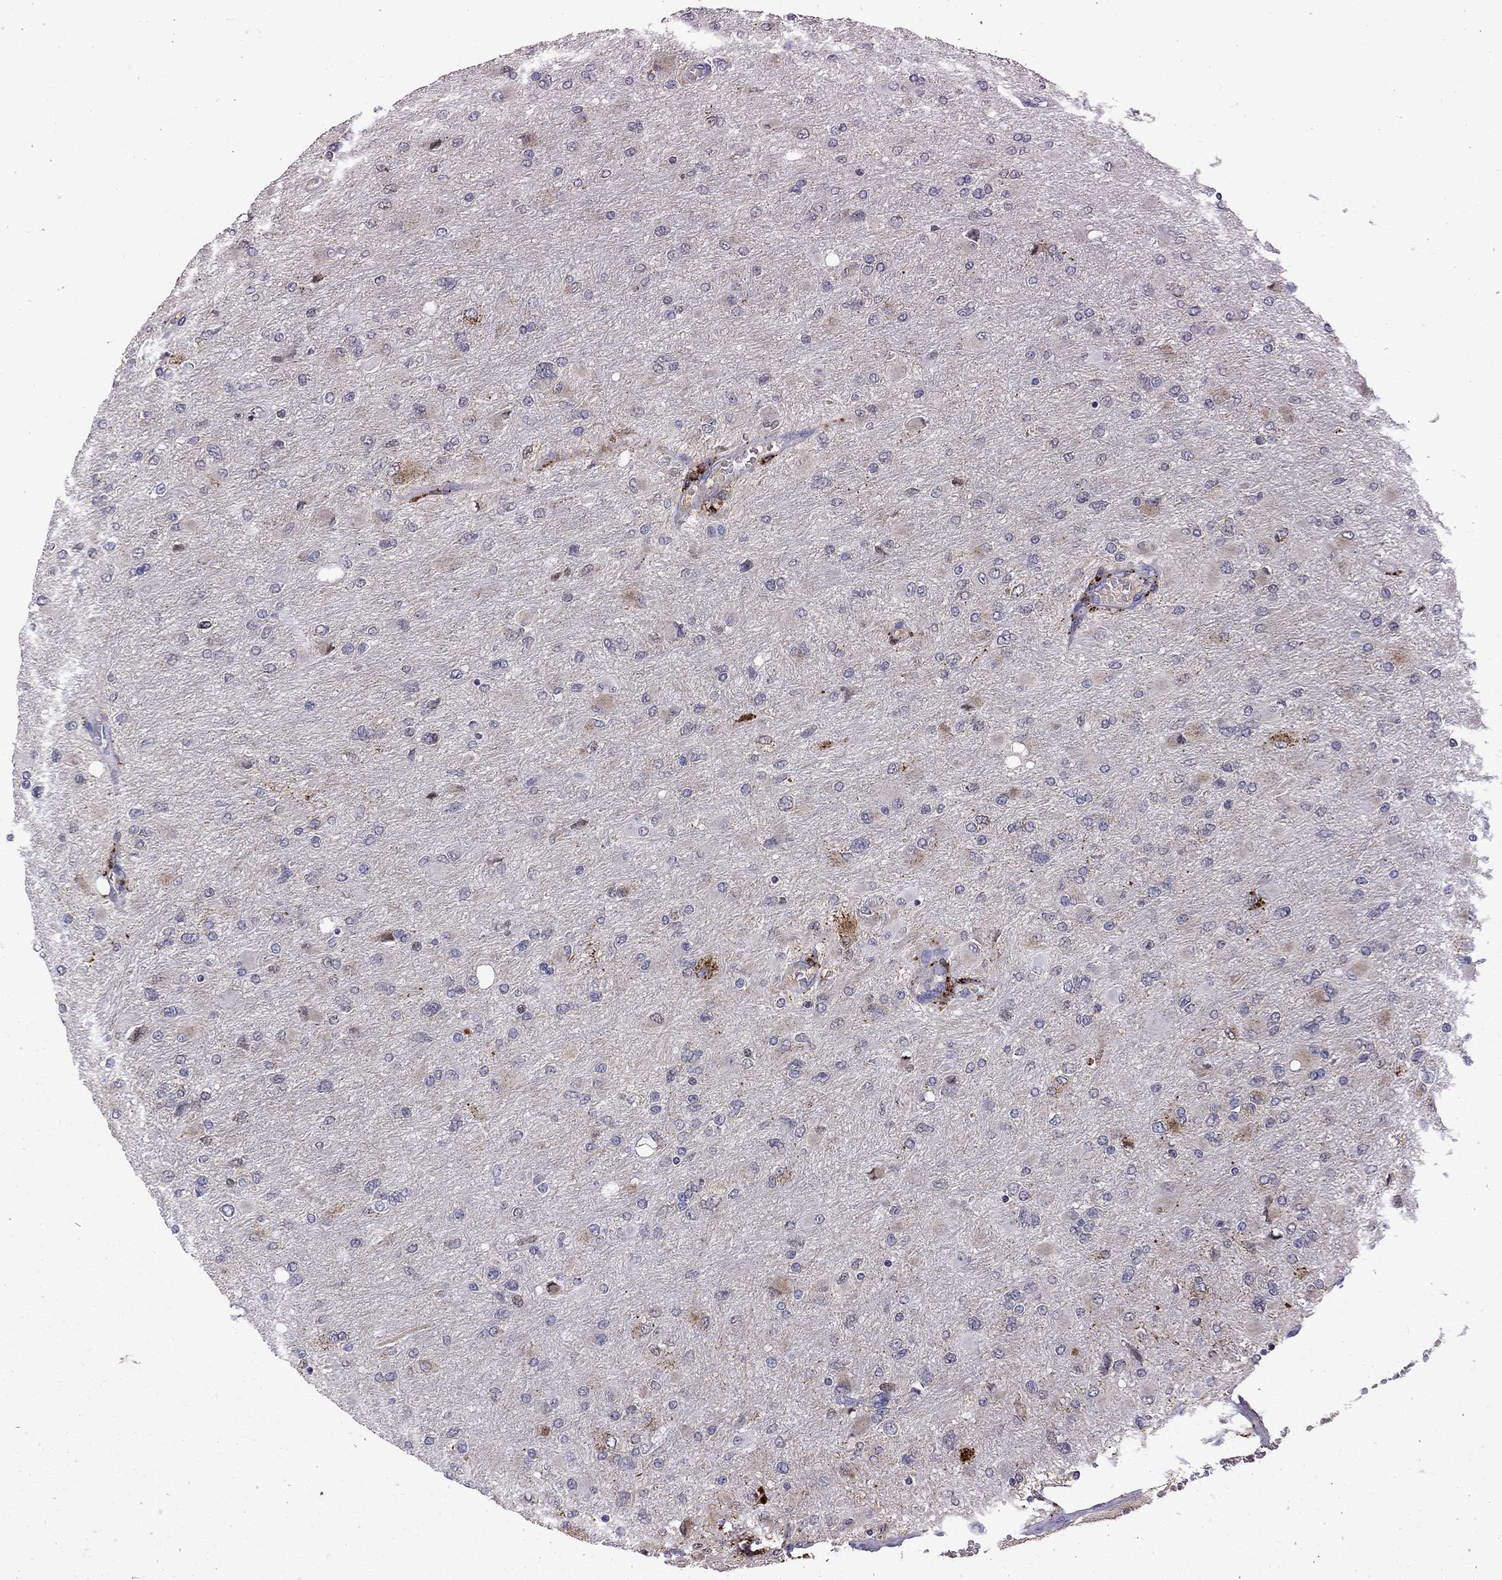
{"staining": {"intensity": "negative", "quantity": "none", "location": "none"}, "tissue": "glioma", "cell_type": "Tumor cells", "image_type": "cancer", "snomed": [{"axis": "morphology", "description": "Glioma, malignant, High grade"}, {"axis": "topography", "description": "Cerebral cortex"}], "caption": "An immunohistochemistry (IHC) micrograph of glioma is shown. There is no staining in tumor cells of glioma. (DAB (3,3'-diaminobenzidine) IHC with hematoxylin counter stain).", "gene": "SERPINA3", "patient": {"sex": "female", "age": 36}}